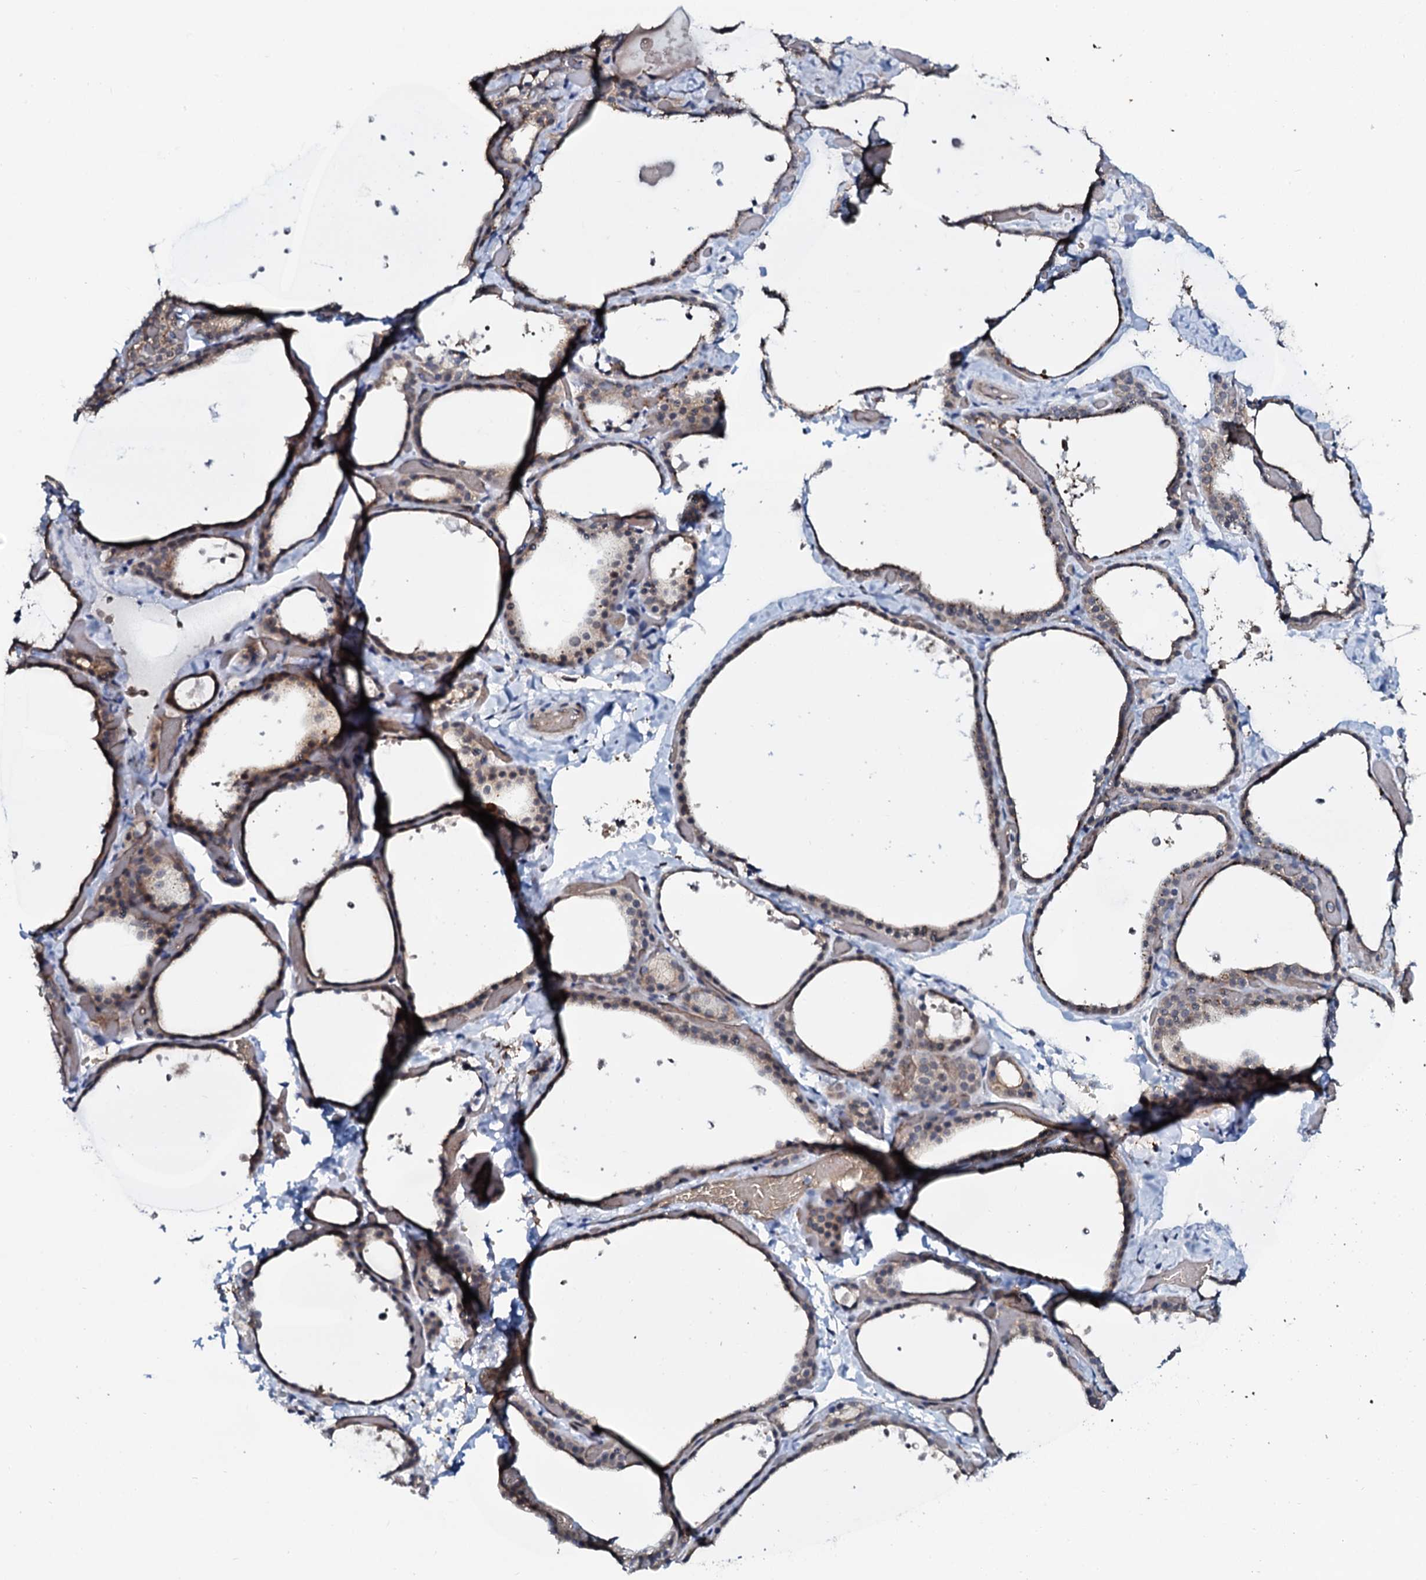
{"staining": {"intensity": "weak", "quantity": ">75%", "location": "cytoplasmic/membranous"}, "tissue": "thyroid gland", "cell_type": "Glandular cells", "image_type": "normal", "snomed": [{"axis": "morphology", "description": "Normal tissue, NOS"}, {"axis": "topography", "description": "Thyroid gland"}], "caption": "Immunohistochemistry (IHC) photomicrograph of benign thyroid gland stained for a protein (brown), which displays low levels of weak cytoplasmic/membranous staining in about >75% of glandular cells.", "gene": "C10orf88", "patient": {"sex": "female", "age": 44}}